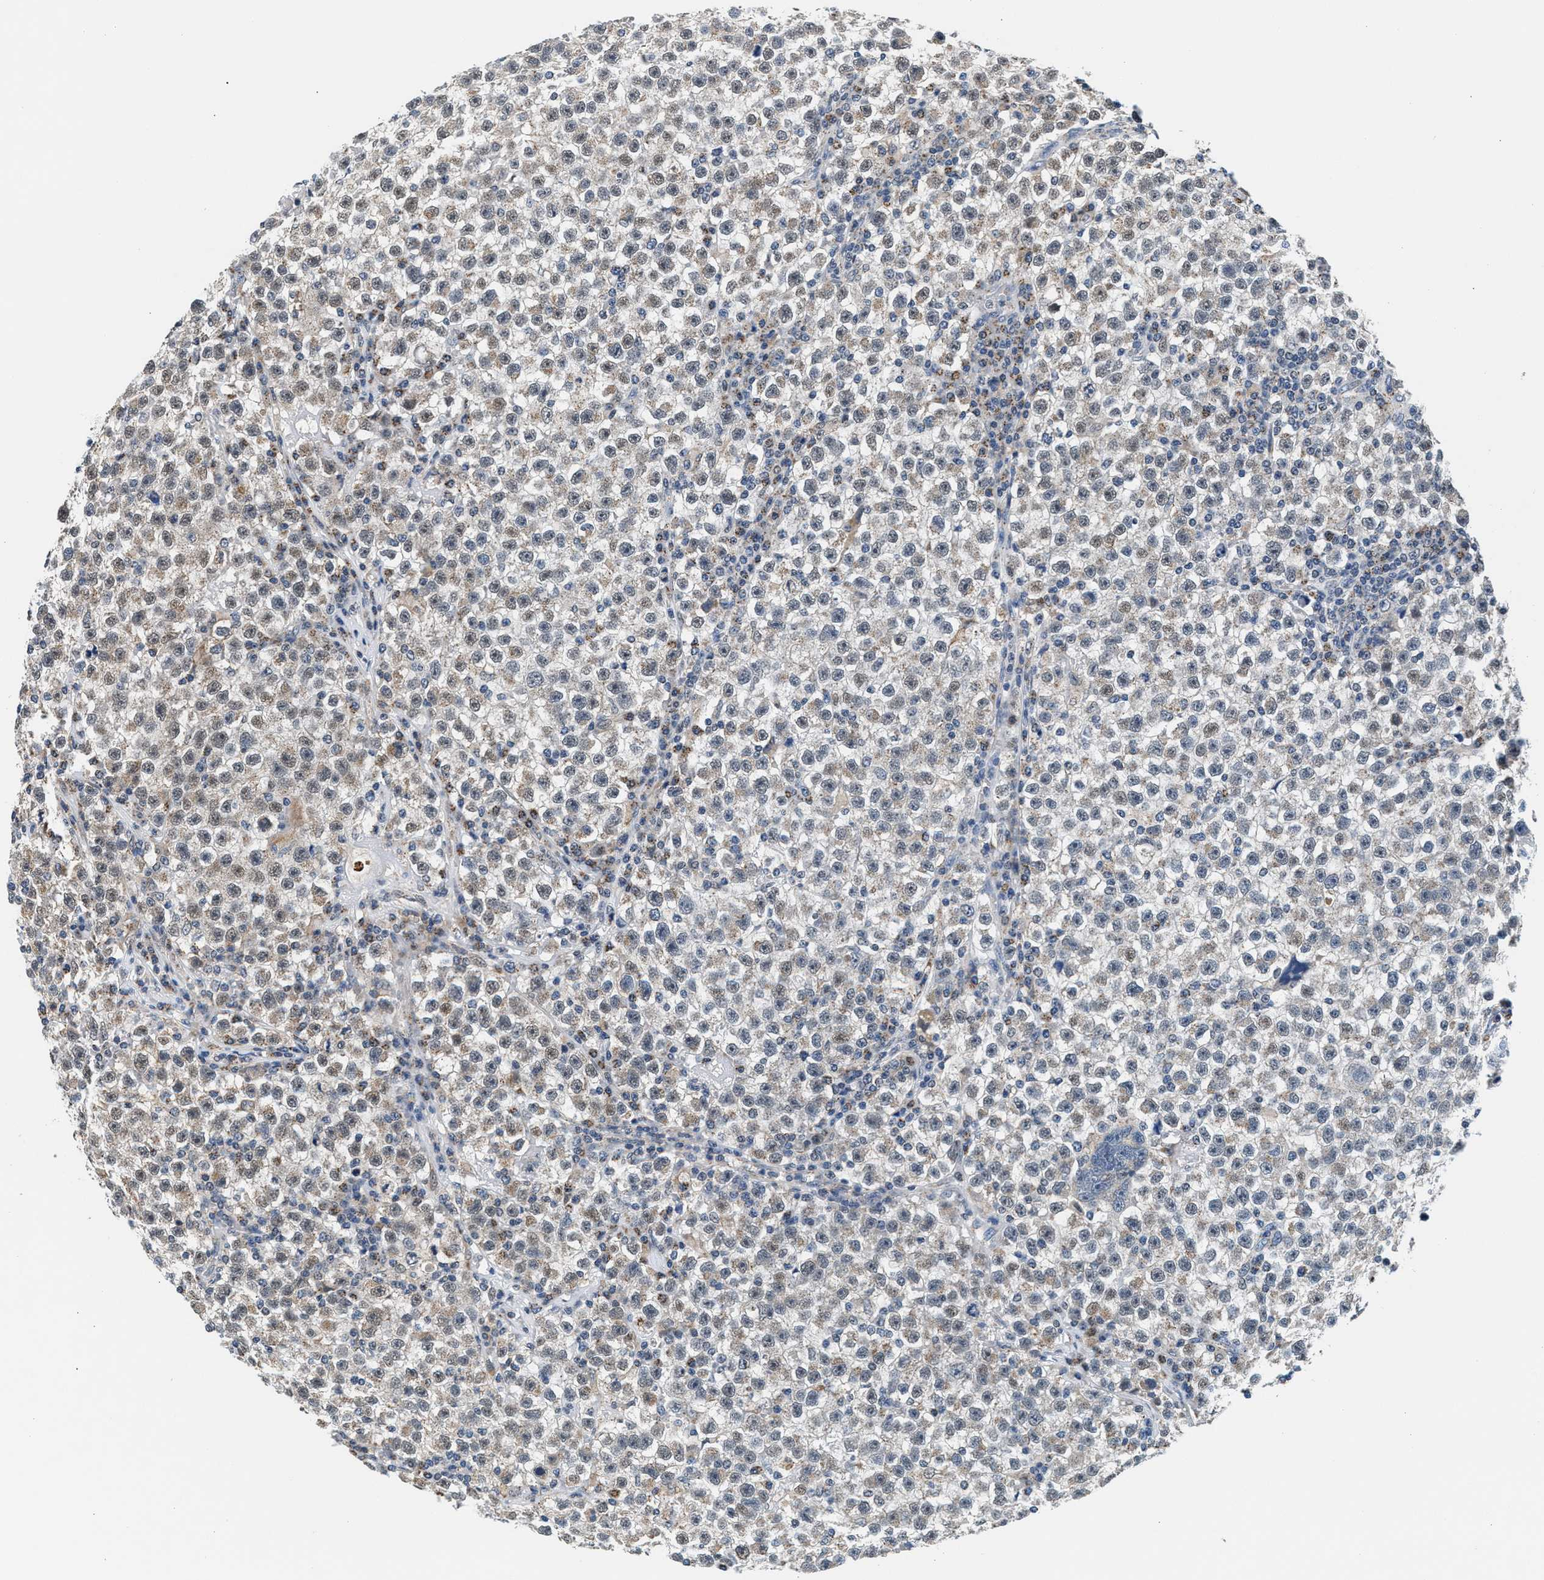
{"staining": {"intensity": "weak", "quantity": "<25%", "location": "cytoplasmic/membranous,nuclear"}, "tissue": "testis cancer", "cell_type": "Tumor cells", "image_type": "cancer", "snomed": [{"axis": "morphology", "description": "Seminoma, NOS"}, {"axis": "topography", "description": "Testis"}], "caption": "The photomicrograph demonstrates no staining of tumor cells in testis seminoma.", "gene": "KCNMB2", "patient": {"sex": "male", "age": 22}}